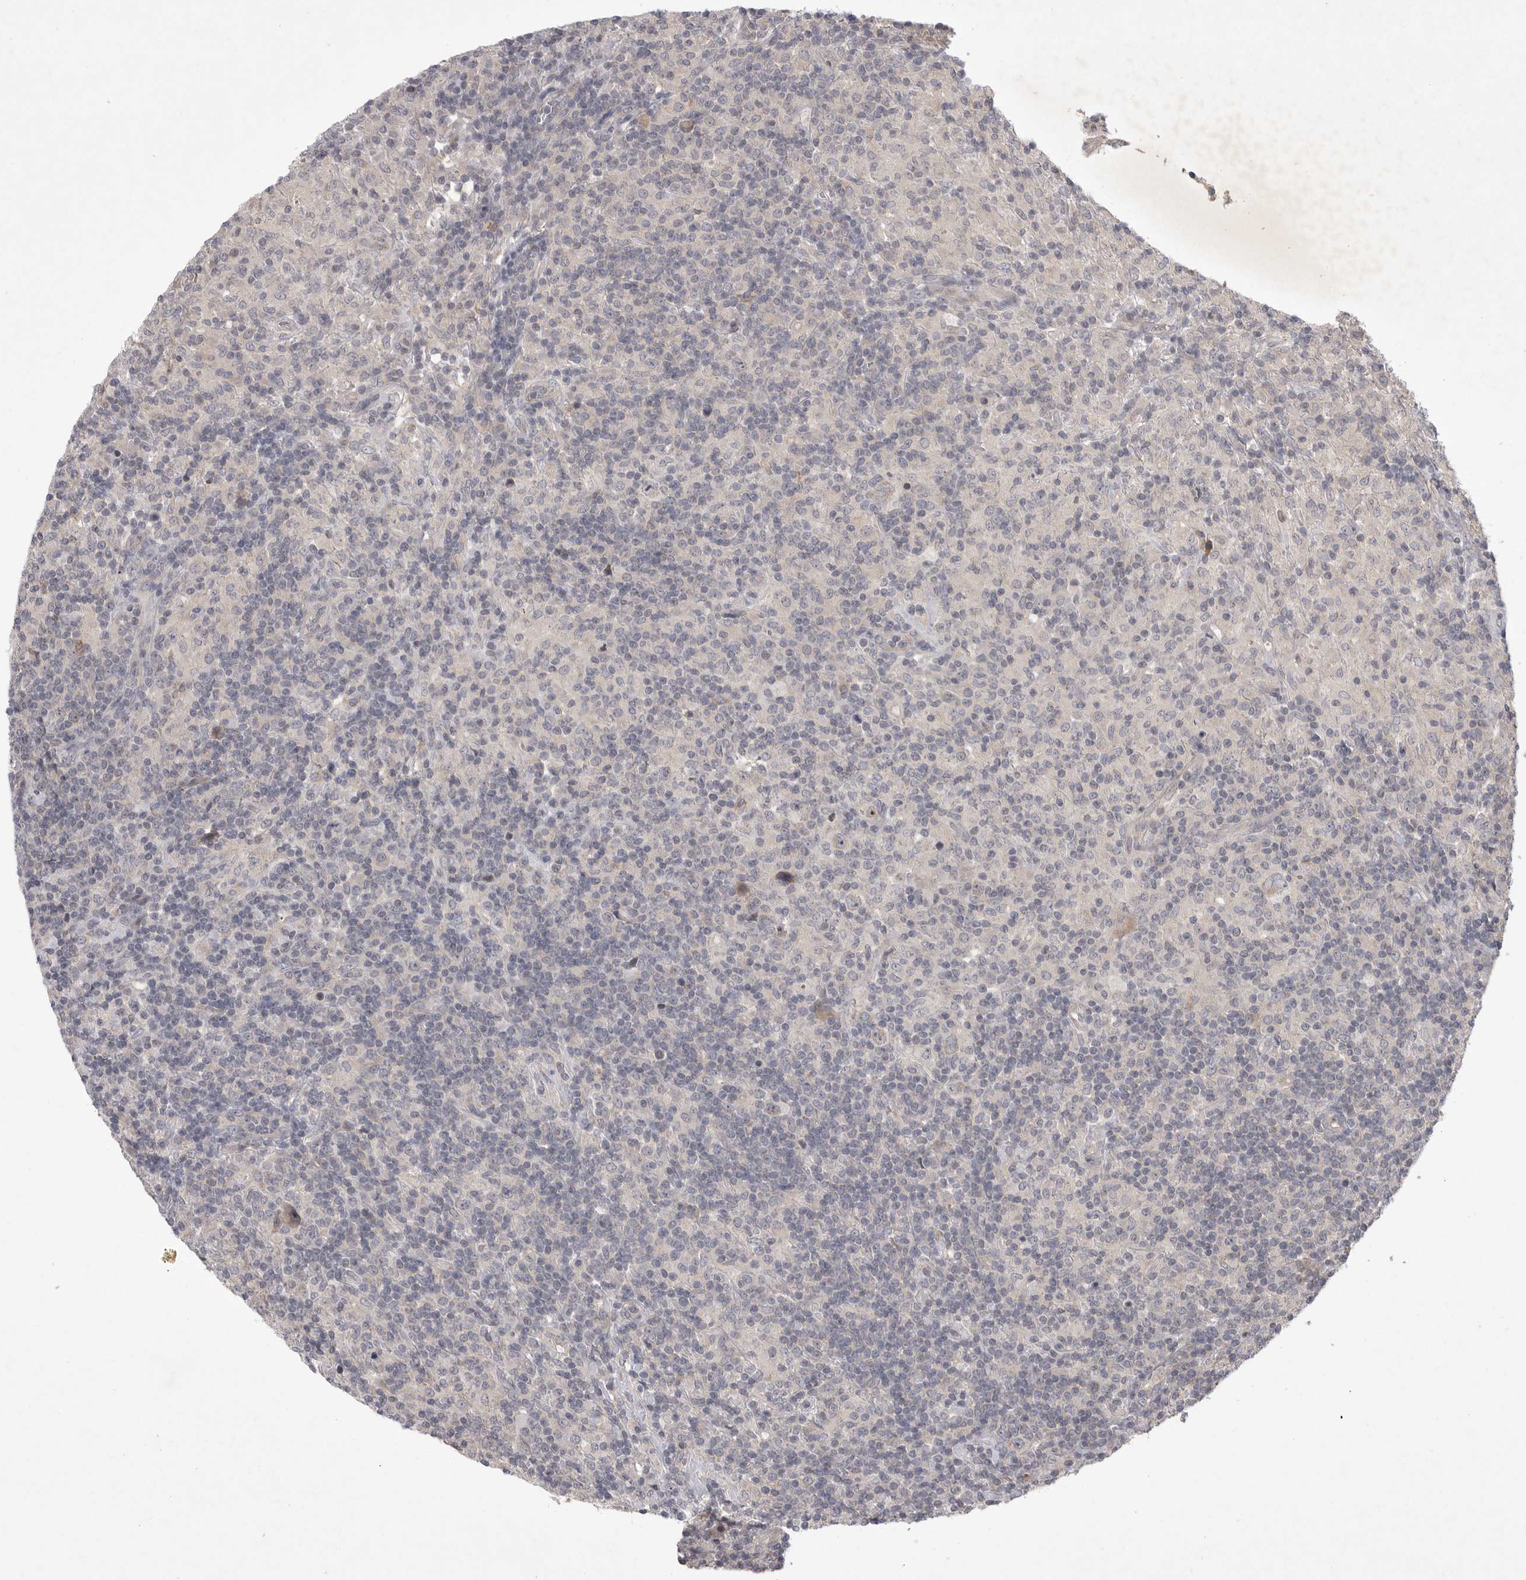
{"staining": {"intensity": "negative", "quantity": "none", "location": "none"}, "tissue": "lymphoma", "cell_type": "Tumor cells", "image_type": "cancer", "snomed": [{"axis": "morphology", "description": "Hodgkin's disease, NOS"}, {"axis": "topography", "description": "Lymph node"}], "caption": "Human lymphoma stained for a protein using immunohistochemistry (IHC) displays no staining in tumor cells.", "gene": "UBE3D", "patient": {"sex": "male", "age": 70}}